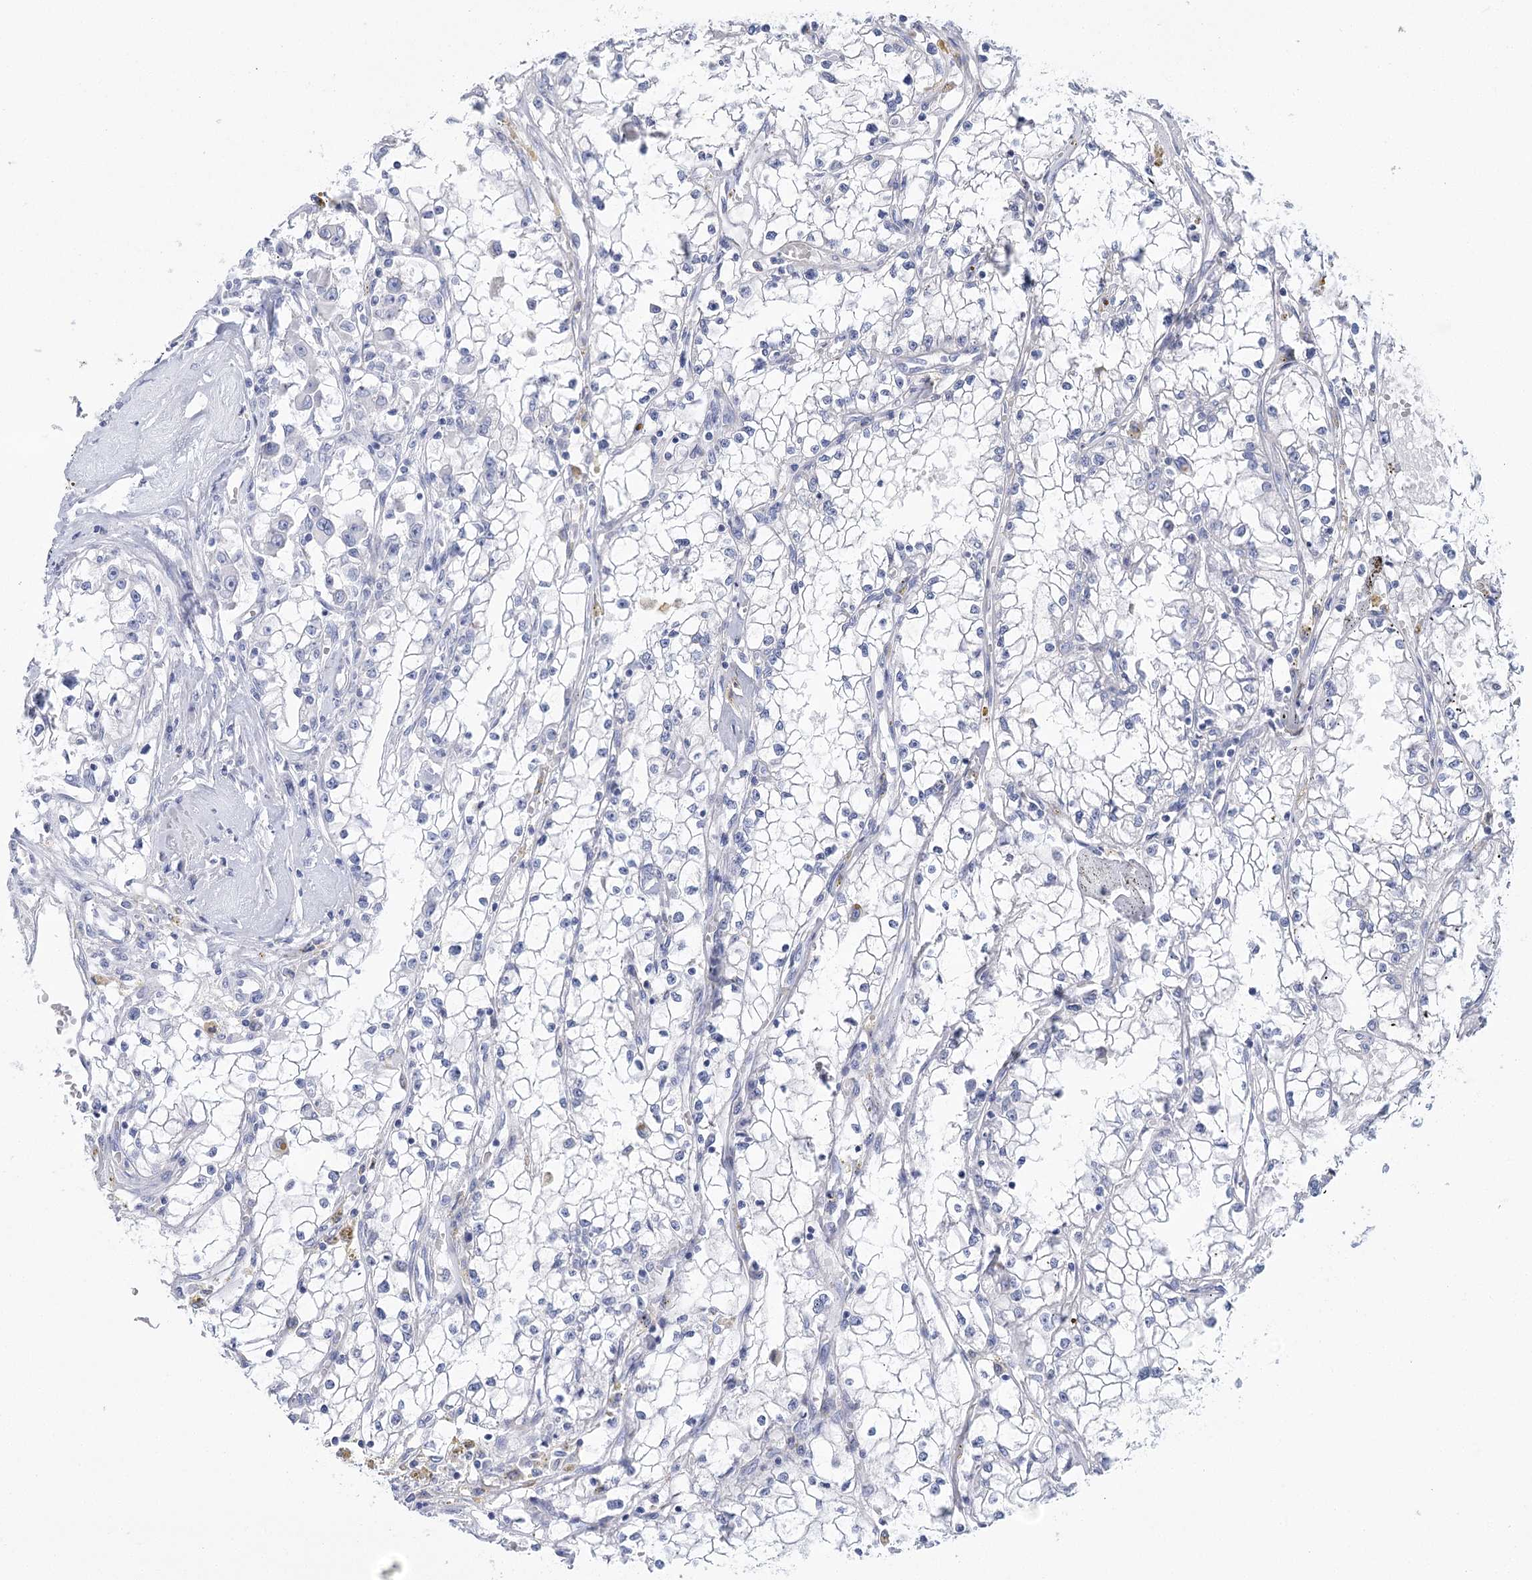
{"staining": {"intensity": "negative", "quantity": "none", "location": "none"}, "tissue": "renal cancer", "cell_type": "Tumor cells", "image_type": "cancer", "snomed": [{"axis": "morphology", "description": "Adenocarcinoma, NOS"}, {"axis": "topography", "description": "Kidney"}], "caption": "Tumor cells are negative for protein expression in human adenocarcinoma (renal).", "gene": "SLC9A3", "patient": {"sex": "male", "age": 56}}